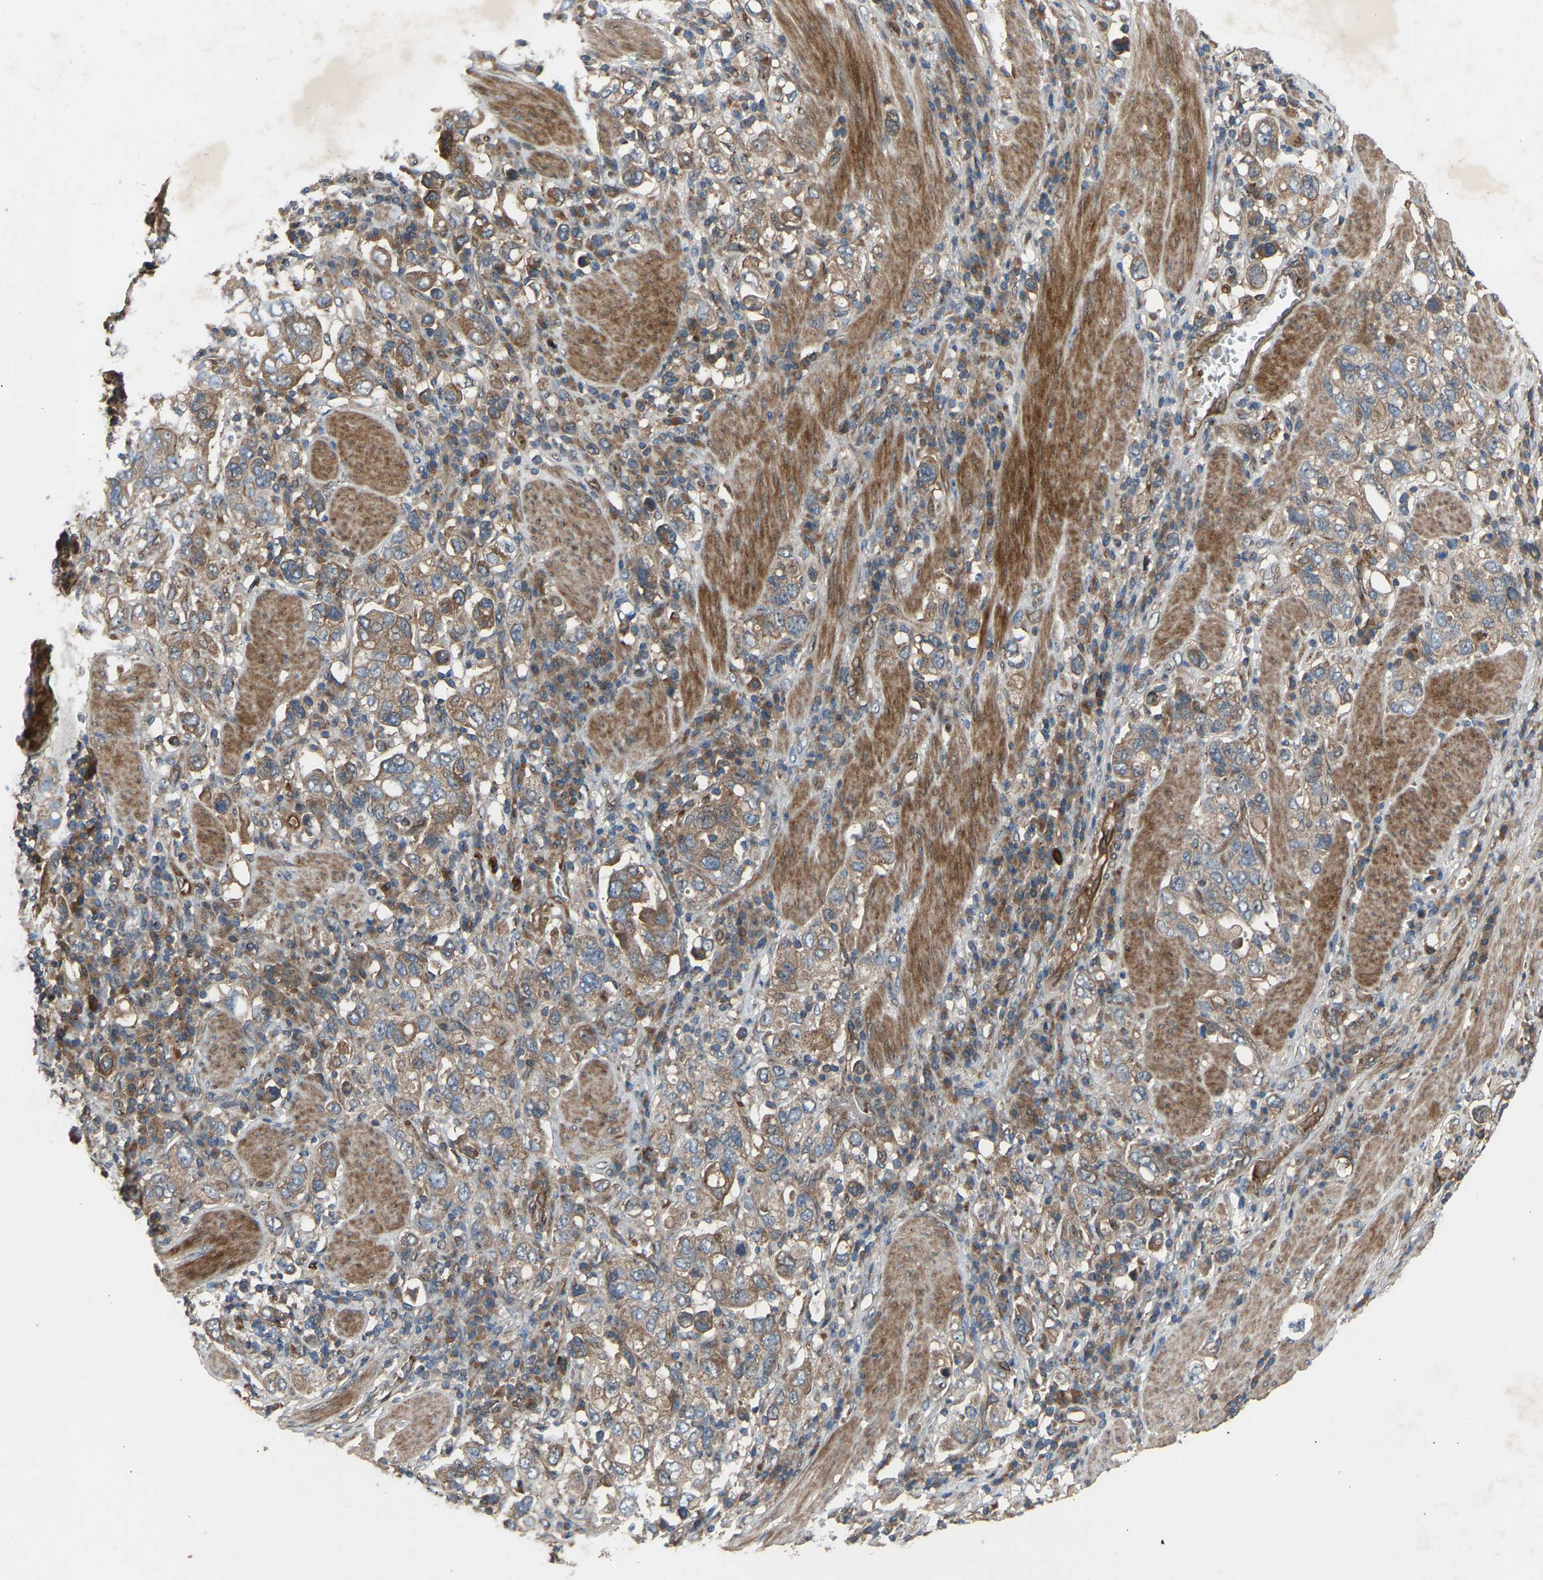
{"staining": {"intensity": "moderate", "quantity": ">75%", "location": "cytoplasmic/membranous"}, "tissue": "stomach cancer", "cell_type": "Tumor cells", "image_type": "cancer", "snomed": [{"axis": "morphology", "description": "Adenocarcinoma, NOS"}, {"axis": "topography", "description": "Stomach, upper"}], "caption": "IHC photomicrograph of neoplastic tissue: human stomach cancer stained using immunohistochemistry (IHC) reveals medium levels of moderate protein expression localized specifically in the cytoplasmic/membranous of tumor cells, appearing as a cytoplasmic/membranous brown color.", "gene": "GAS2L1", "patient": {"sex": "male", "age": 62}}